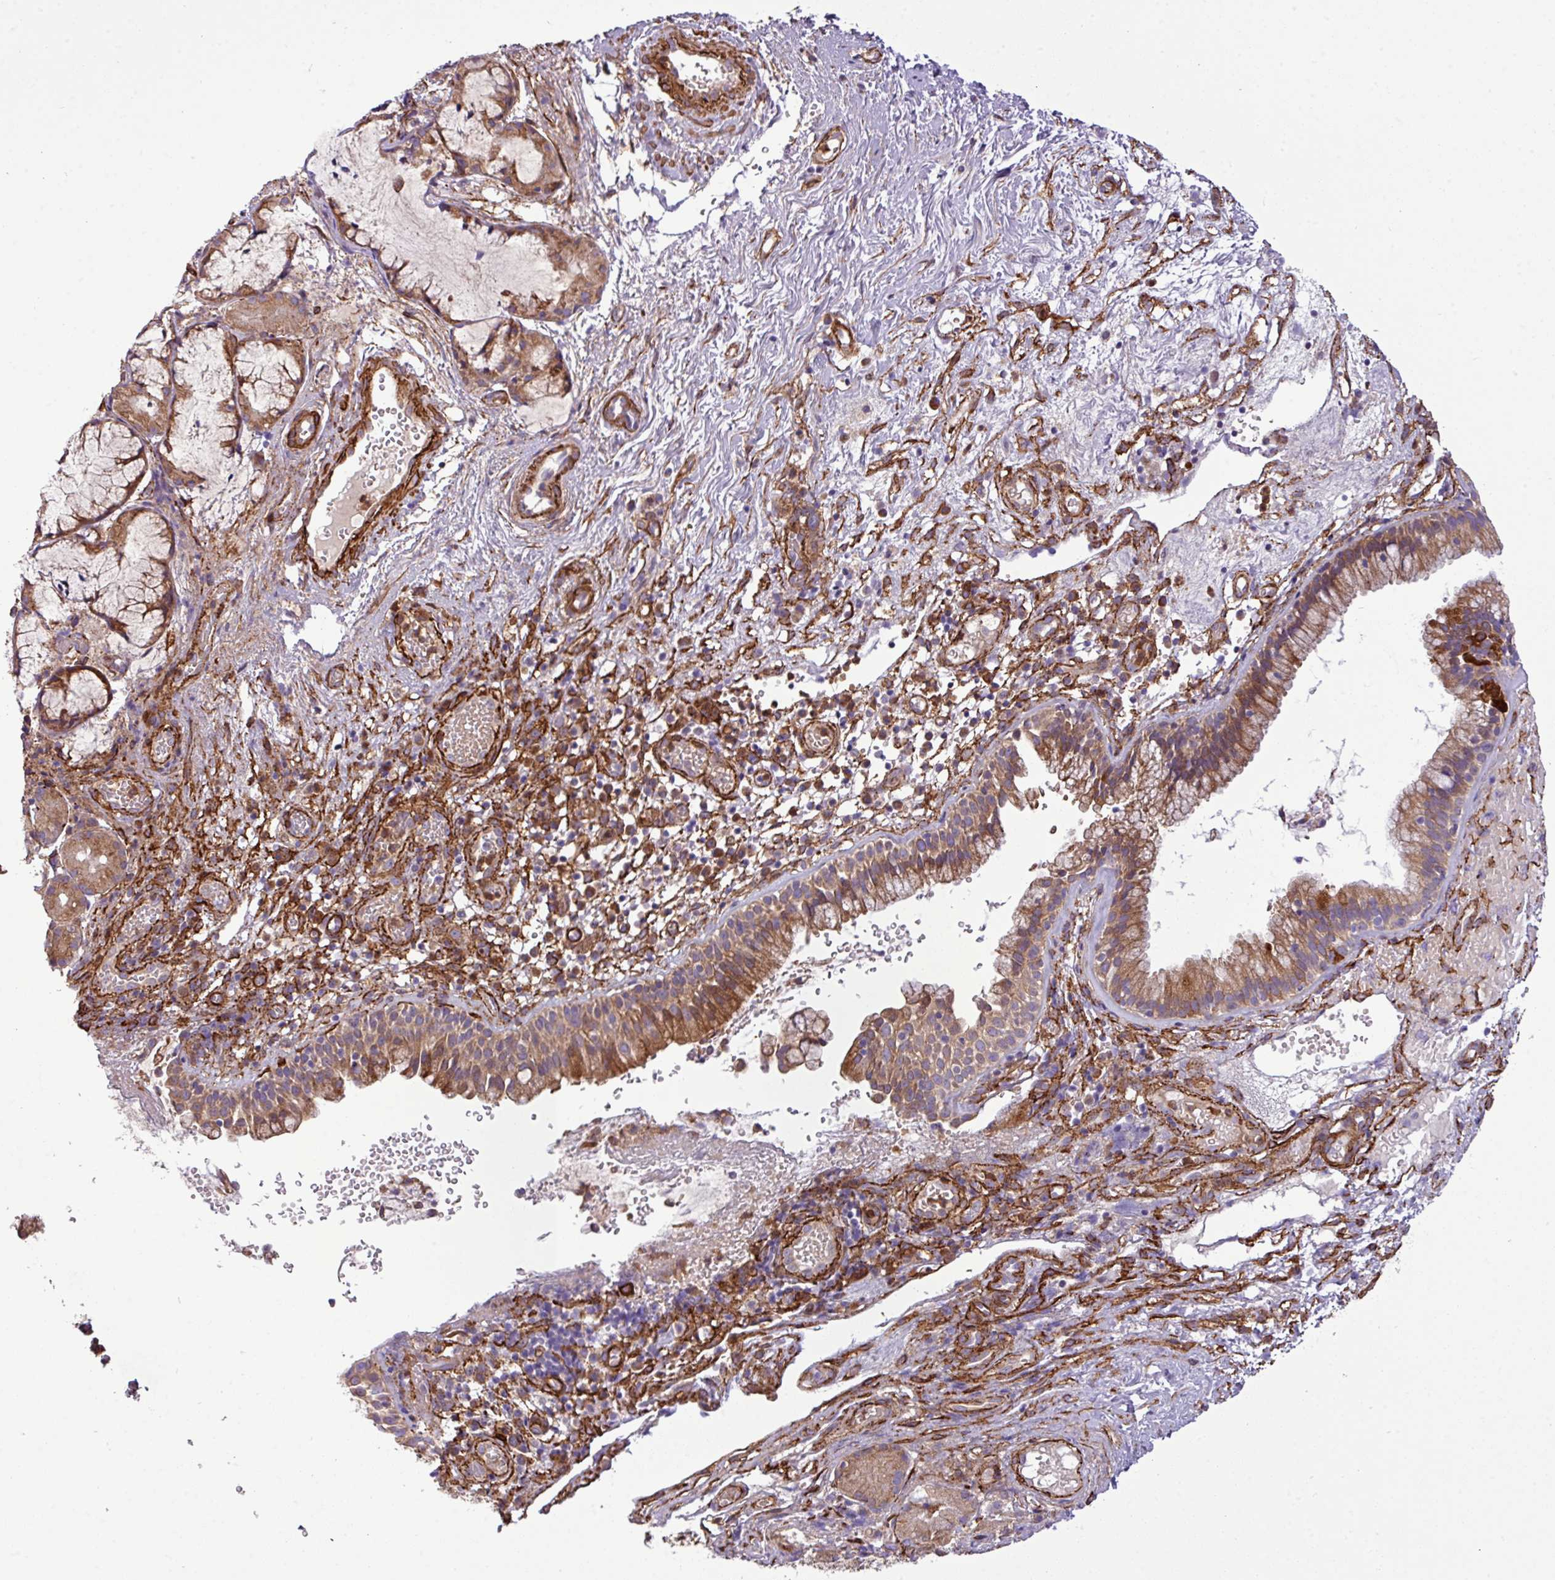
{"staining": {"intensity": "moderate", "quantity": ">75%", "location": "cytoplasmic/membranous"}, "tissue": "nasopharynx", "cell_type": "Respiratory epithelial cells", "image_type": "normal", "snomed": [{"axis": "morphology", "description": "Normal tissue, NOS"}, {"axis": "topography", "description": "Nasopharynx"}], "caption": "Respiratory epithelial cells demonstrate medium levels of moderate cytoplasmic/membranous staining in about >75% of cells in benign nasopharynx. Using DAB (3,3'-diaminobenzidine) (brown) and hematoxylin (blue) stains, captured at high magnification using brightfield microscopy.", "gene": "FAM47E", "patient": {"sex": "male", "age": 65}}